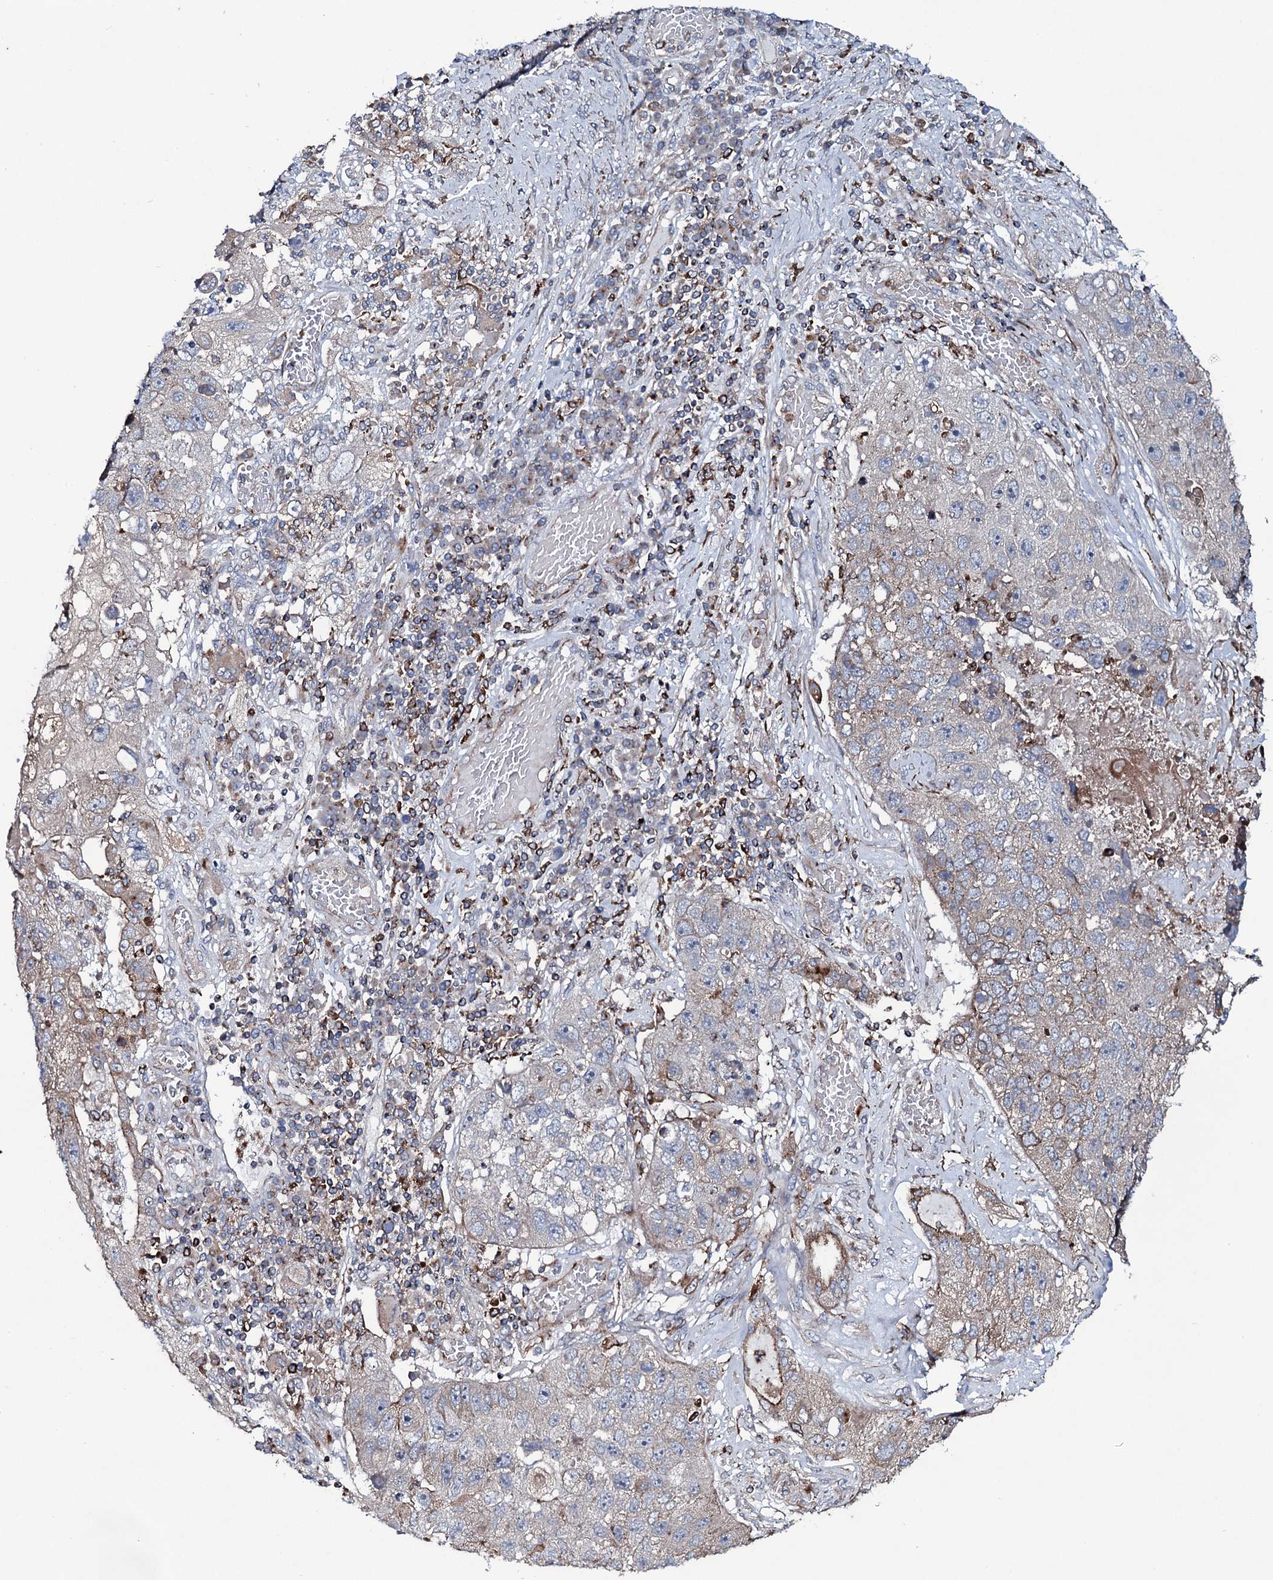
{"staining": {"intensity": "weak", "quantity": "<25%", "location": "cytoplasmic/membranous"}, "tissue": "lung cancer", "cell_type": "Tumor cells", "image_type": "cancer", "snomed": [{"axis": "morphology", "description": "Squamous cell carcinoma, NOS"}, {"axis": "topography", "description": "Lung"}], "caption": "Immunohistochemical staining of human lung cancer (squamous cell carcinoma) reveals no significant expression in tumor cells.", "gene": "VAMP8", "patient": {"sex": "male", "age": 61}}